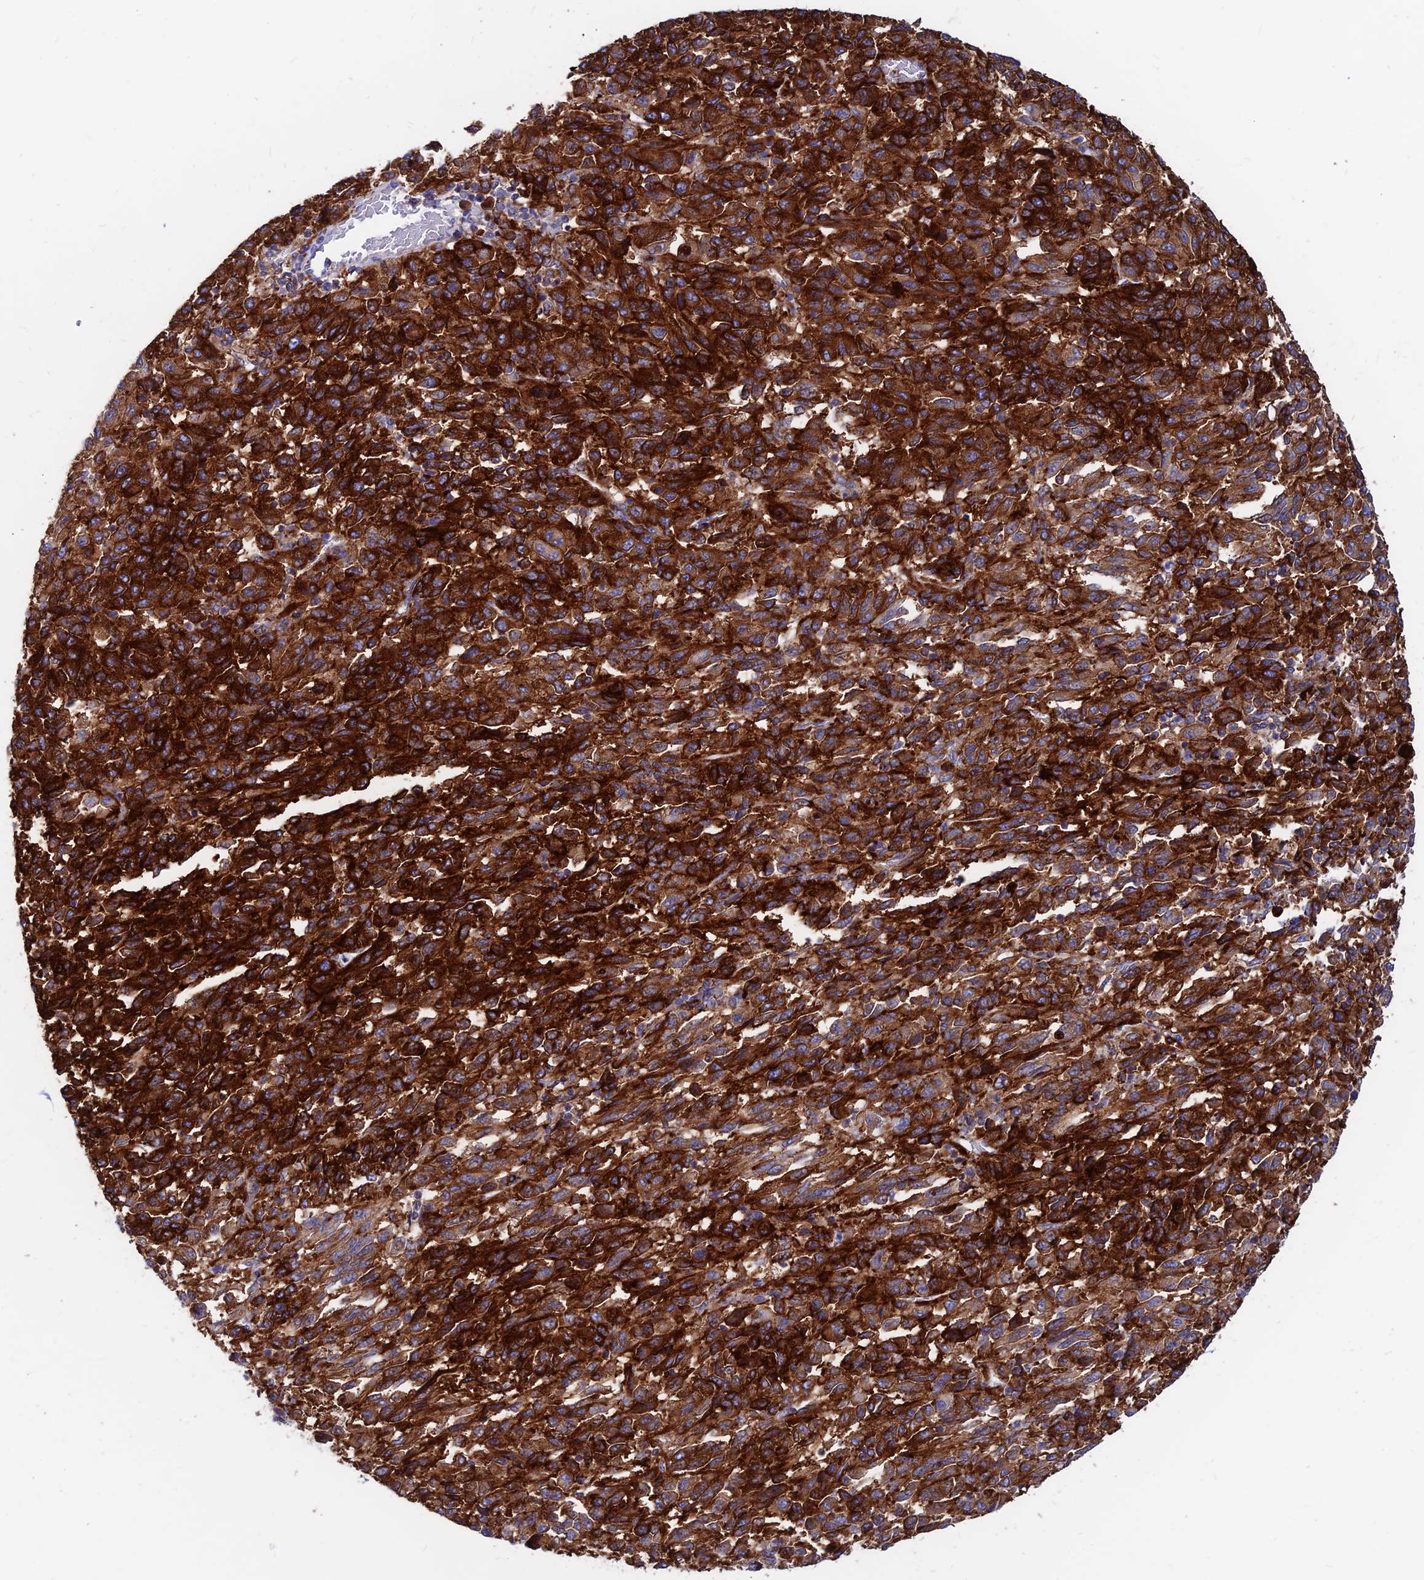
{"staining": {"intensity": "strong", "quantity": ">75%", "location": "cytoplasmic/membranous"}, "tissue": "melanoma", "cell_type": "Tumor cells", "image_type": "cancer", "snomed": [{"axis": "morphology", "description": "Malignant melanoma, Metastatic site"}, {"axis": "topography", "description": "Lung"}], "caption": "Immunohistochemistry (IHC) of malignant melanoma (metastatic site) exhibits high levels of strong cytoplasmic/membranous staining in approximately >75% of tumor cells.", "gene": "SPNS1", "patient": {"sex": "male", "age": 64}}